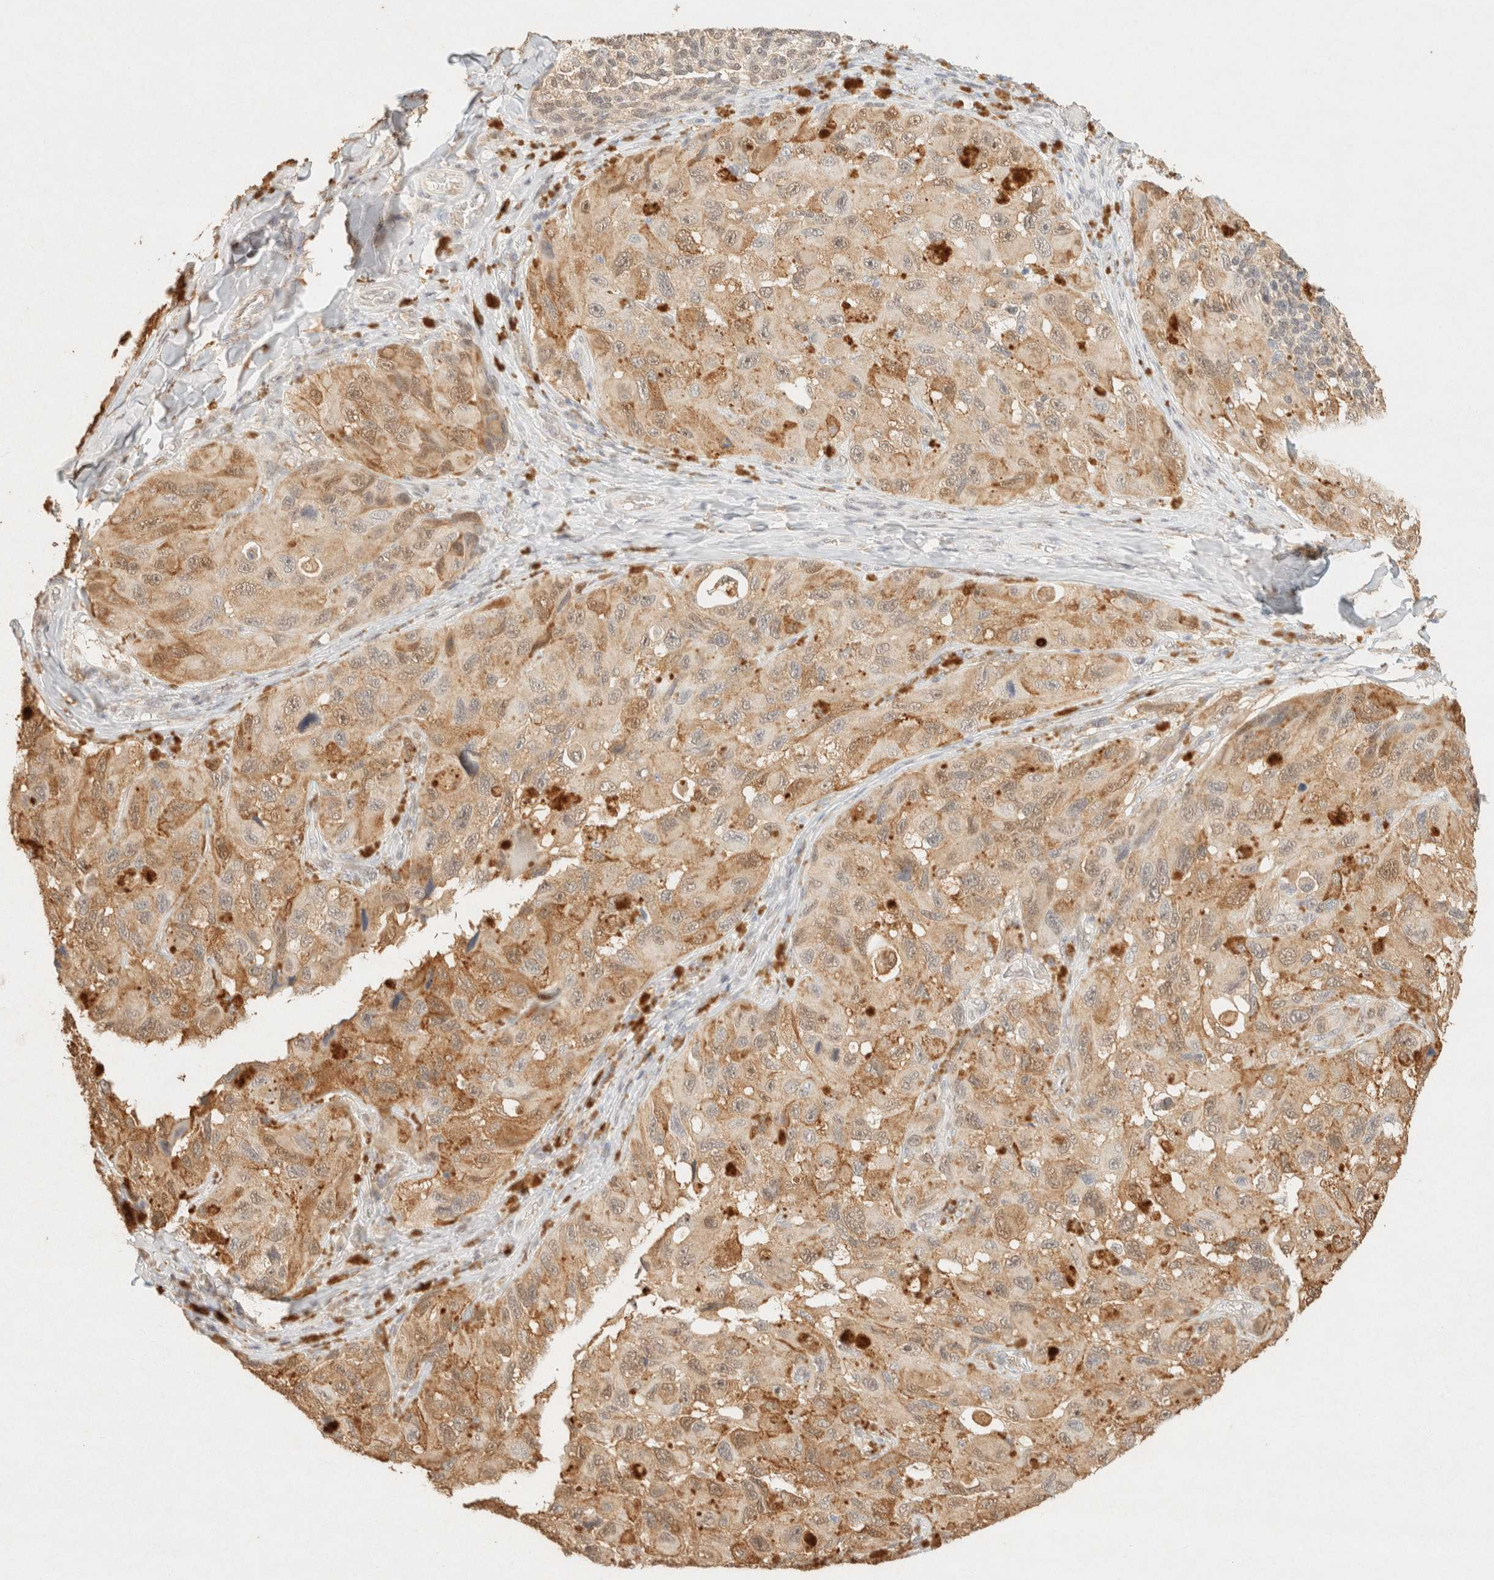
{"staining": {"intensity": "weak", "quantity": ">75%", "location": "cytoplasmic/membranous"}, "tissue": "melanoma", "cell_type": "Tumor cells", "image_type": "cancer", "snomed": [{"axis": "morphology", "description": "Malignant melanoma, NOS"}, {"axis": "topography", "description": "Skin"}], "caption": "Brown immunohistochemical staining in melanoma reveals weak cytoplasmic/membranous positivity in about >75% of tumor cells. (brown staining indicates protein expression, while blue staining denotes nuclei).", "gene": "S100A13", "patient": {"sex": "female", "age": 73}}